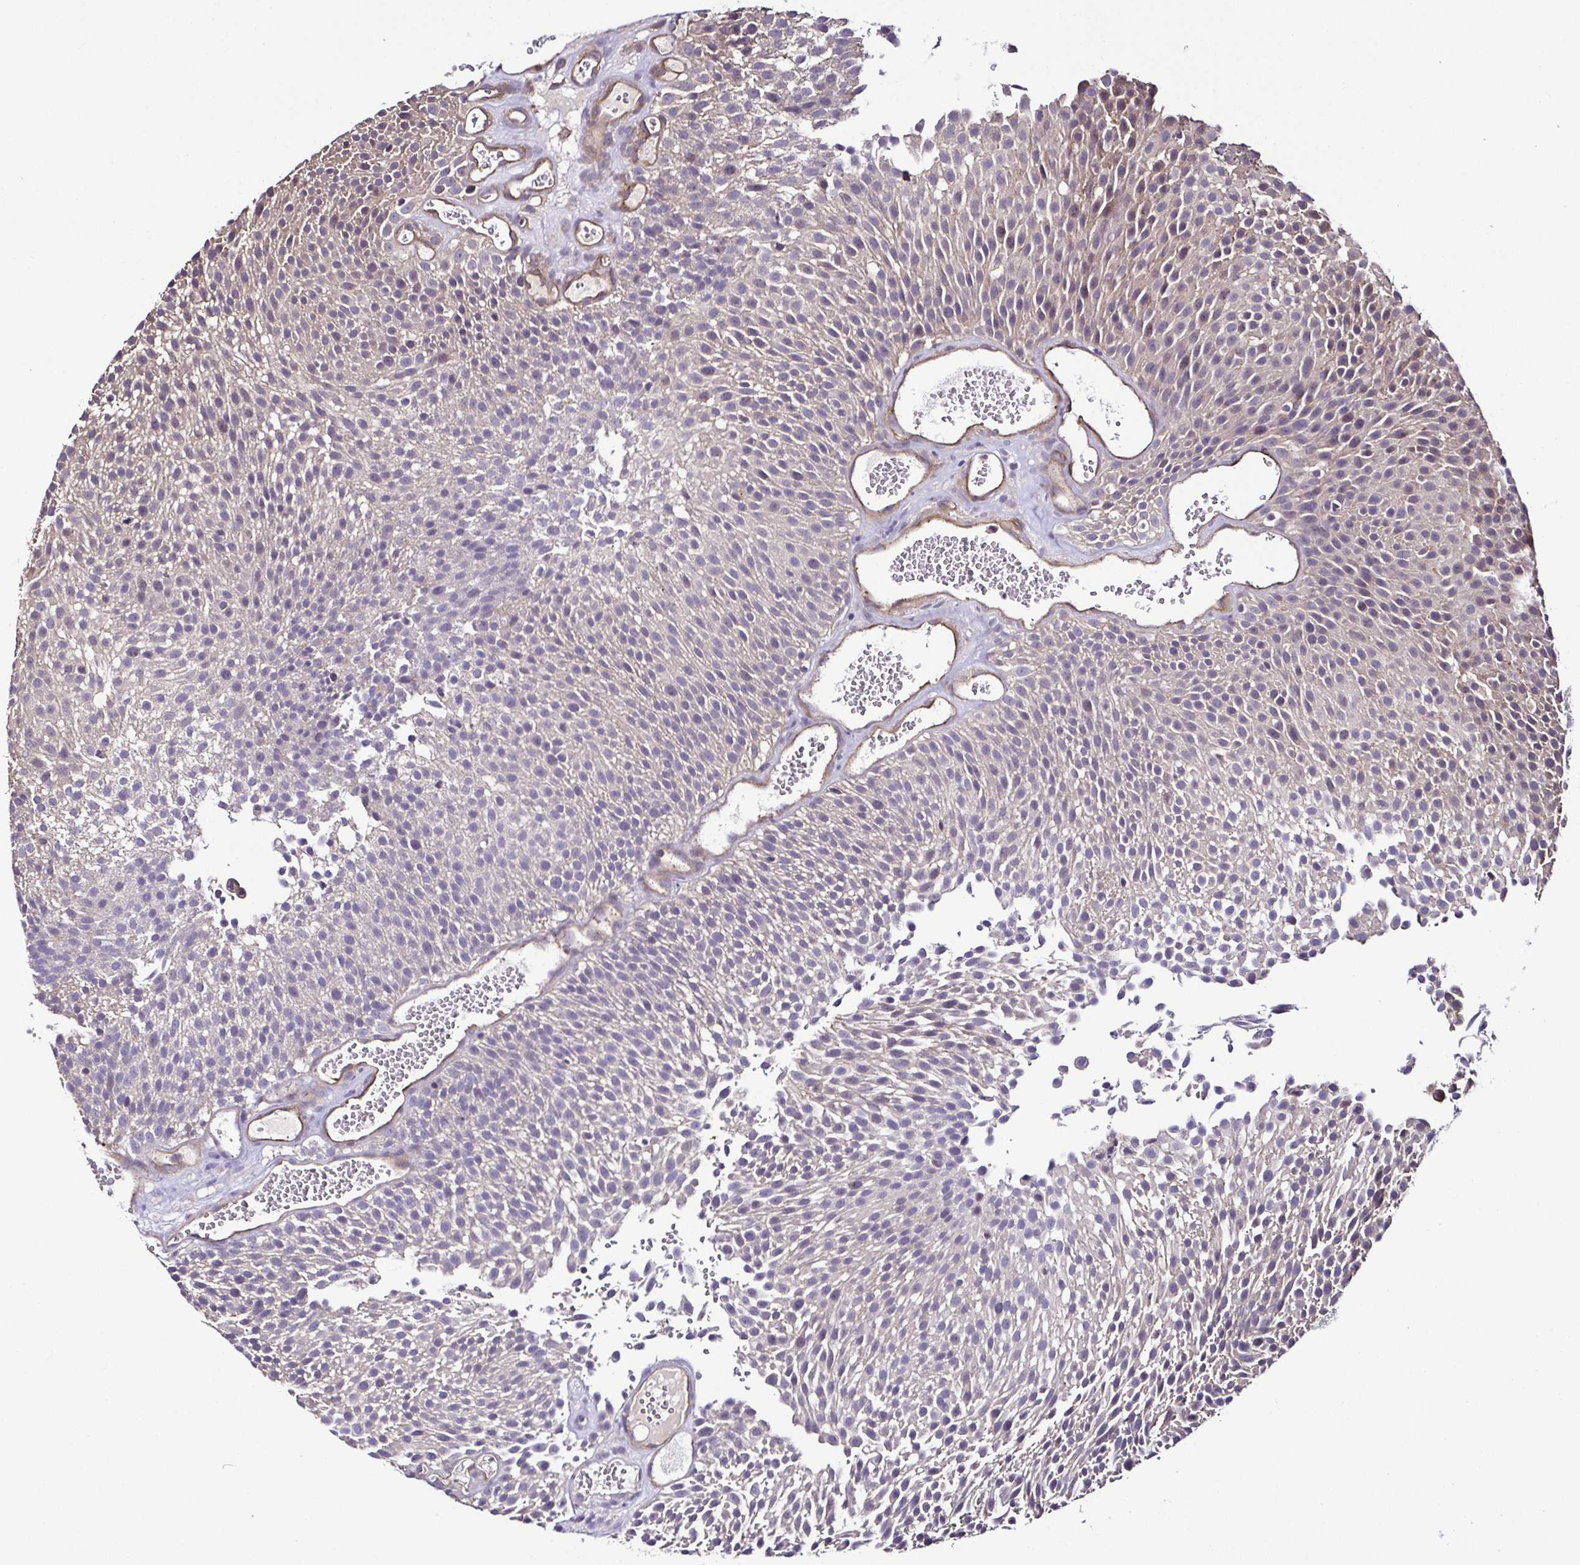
{"staining": {"intensity": "negative", "quantity": "none", "location": "none"}, "tissue": "urothelial cancer", "cell_type": "Tumor cells", "image_type": "cancer", "snomed": [{"axis": "morphology", "description": "Urothelial carcinoma, Low grade"}, {"axis": "topography", "description": "Urinary bladder"}], "caption": "High power microscopy histopathology image of an IHC image of urothelial carcinoma (low-grade), revealing no significant expression in tumor cells.", "gene": "LMOD2", "patient": {"sex": "female", "age": 79}}